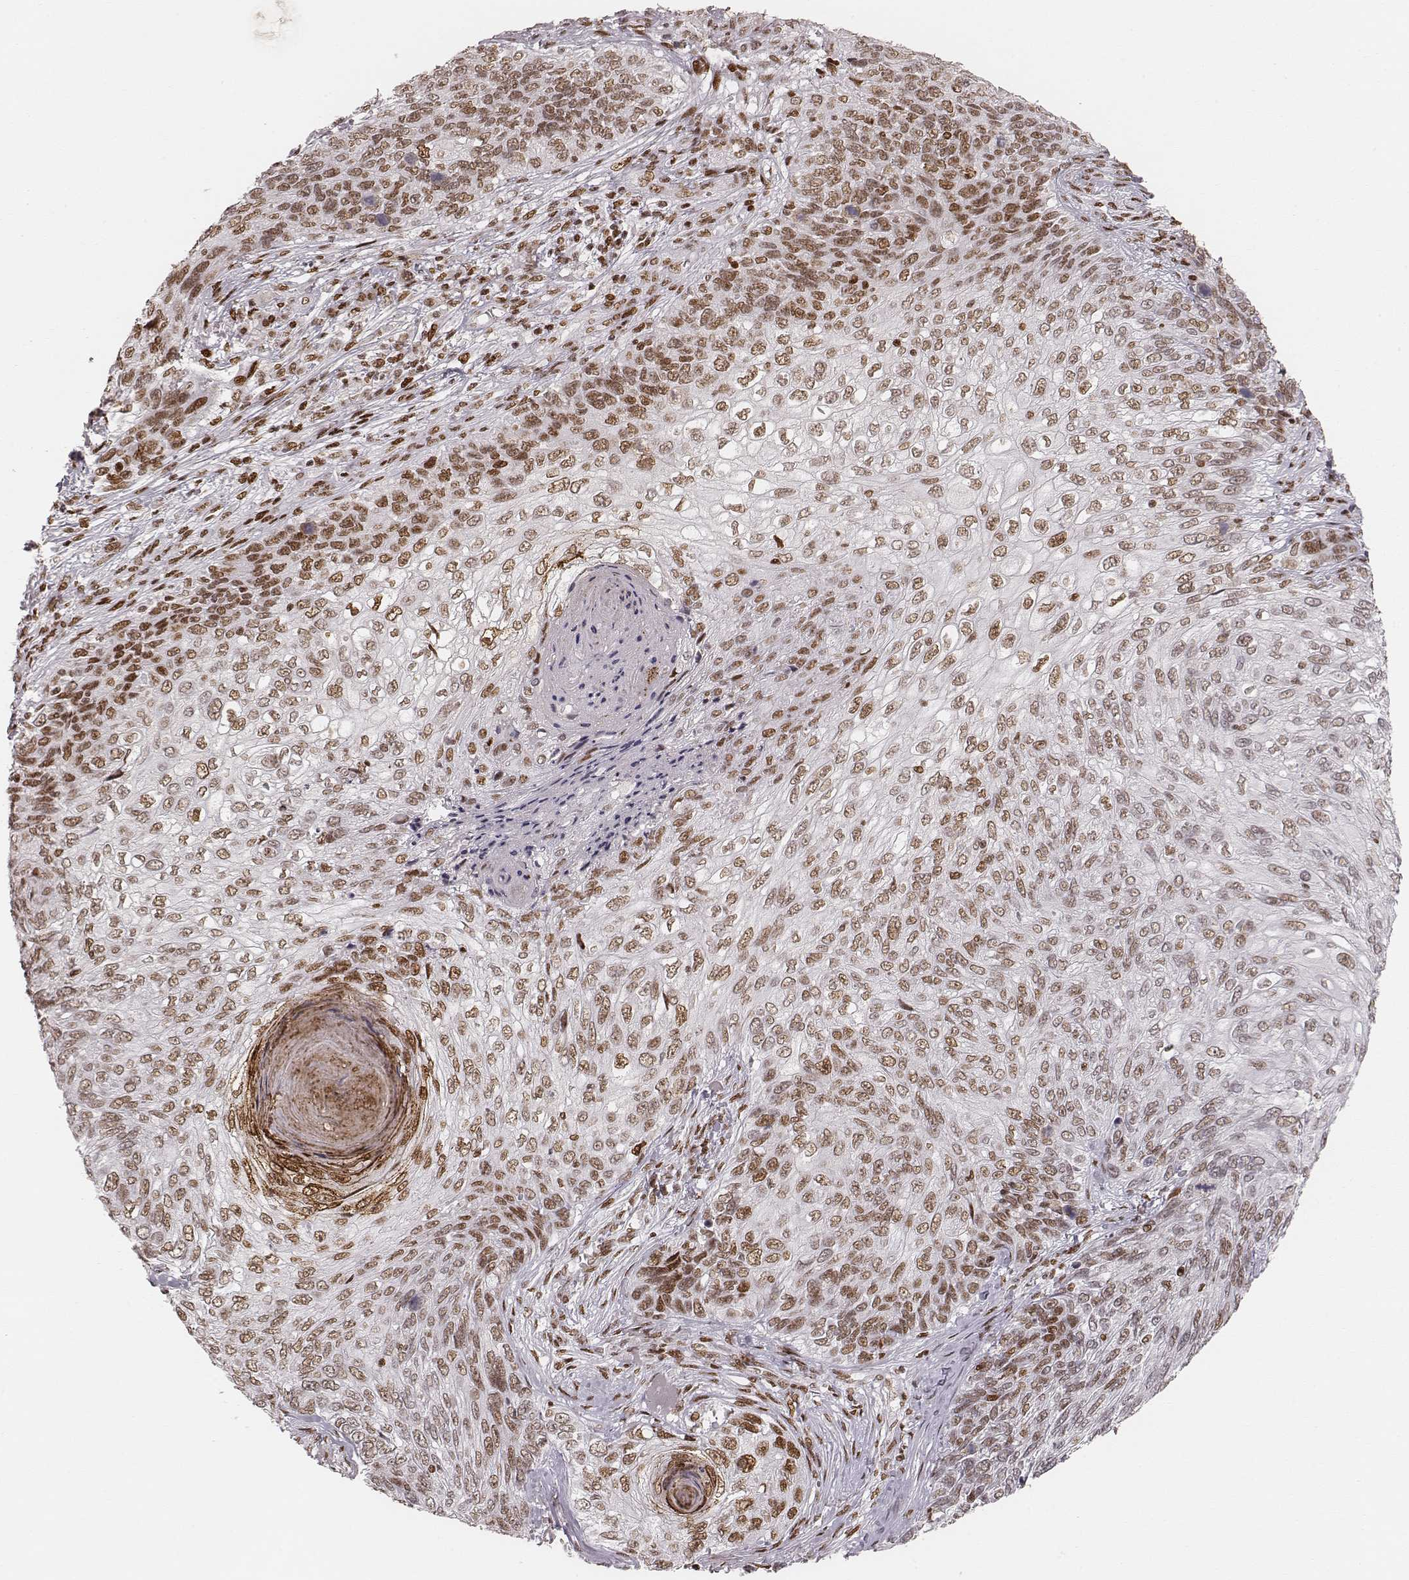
{"staining": {"intensity": "moderate", "quantity": ">75%", "location": "nuclear"}, "tissue": "skin cancer", "cell_type": "Tumor cells", "image_type": "cancer", "snomed": [{"axis": "morphology", "description": "Squamous cell carcinoma, NOS"}, {"axis": "topography", "description": "Skin"}], "caption": "The photomicrograph demonstrates immunohistochemical staining of squamous cell carcinoma (skin). There is moderate nuclear staining is identified in about >75% of tumor cells. Nuclei are stained in blue.", "gene": "HNRNPC", "patient": {"sex": "male", "age": 92}}